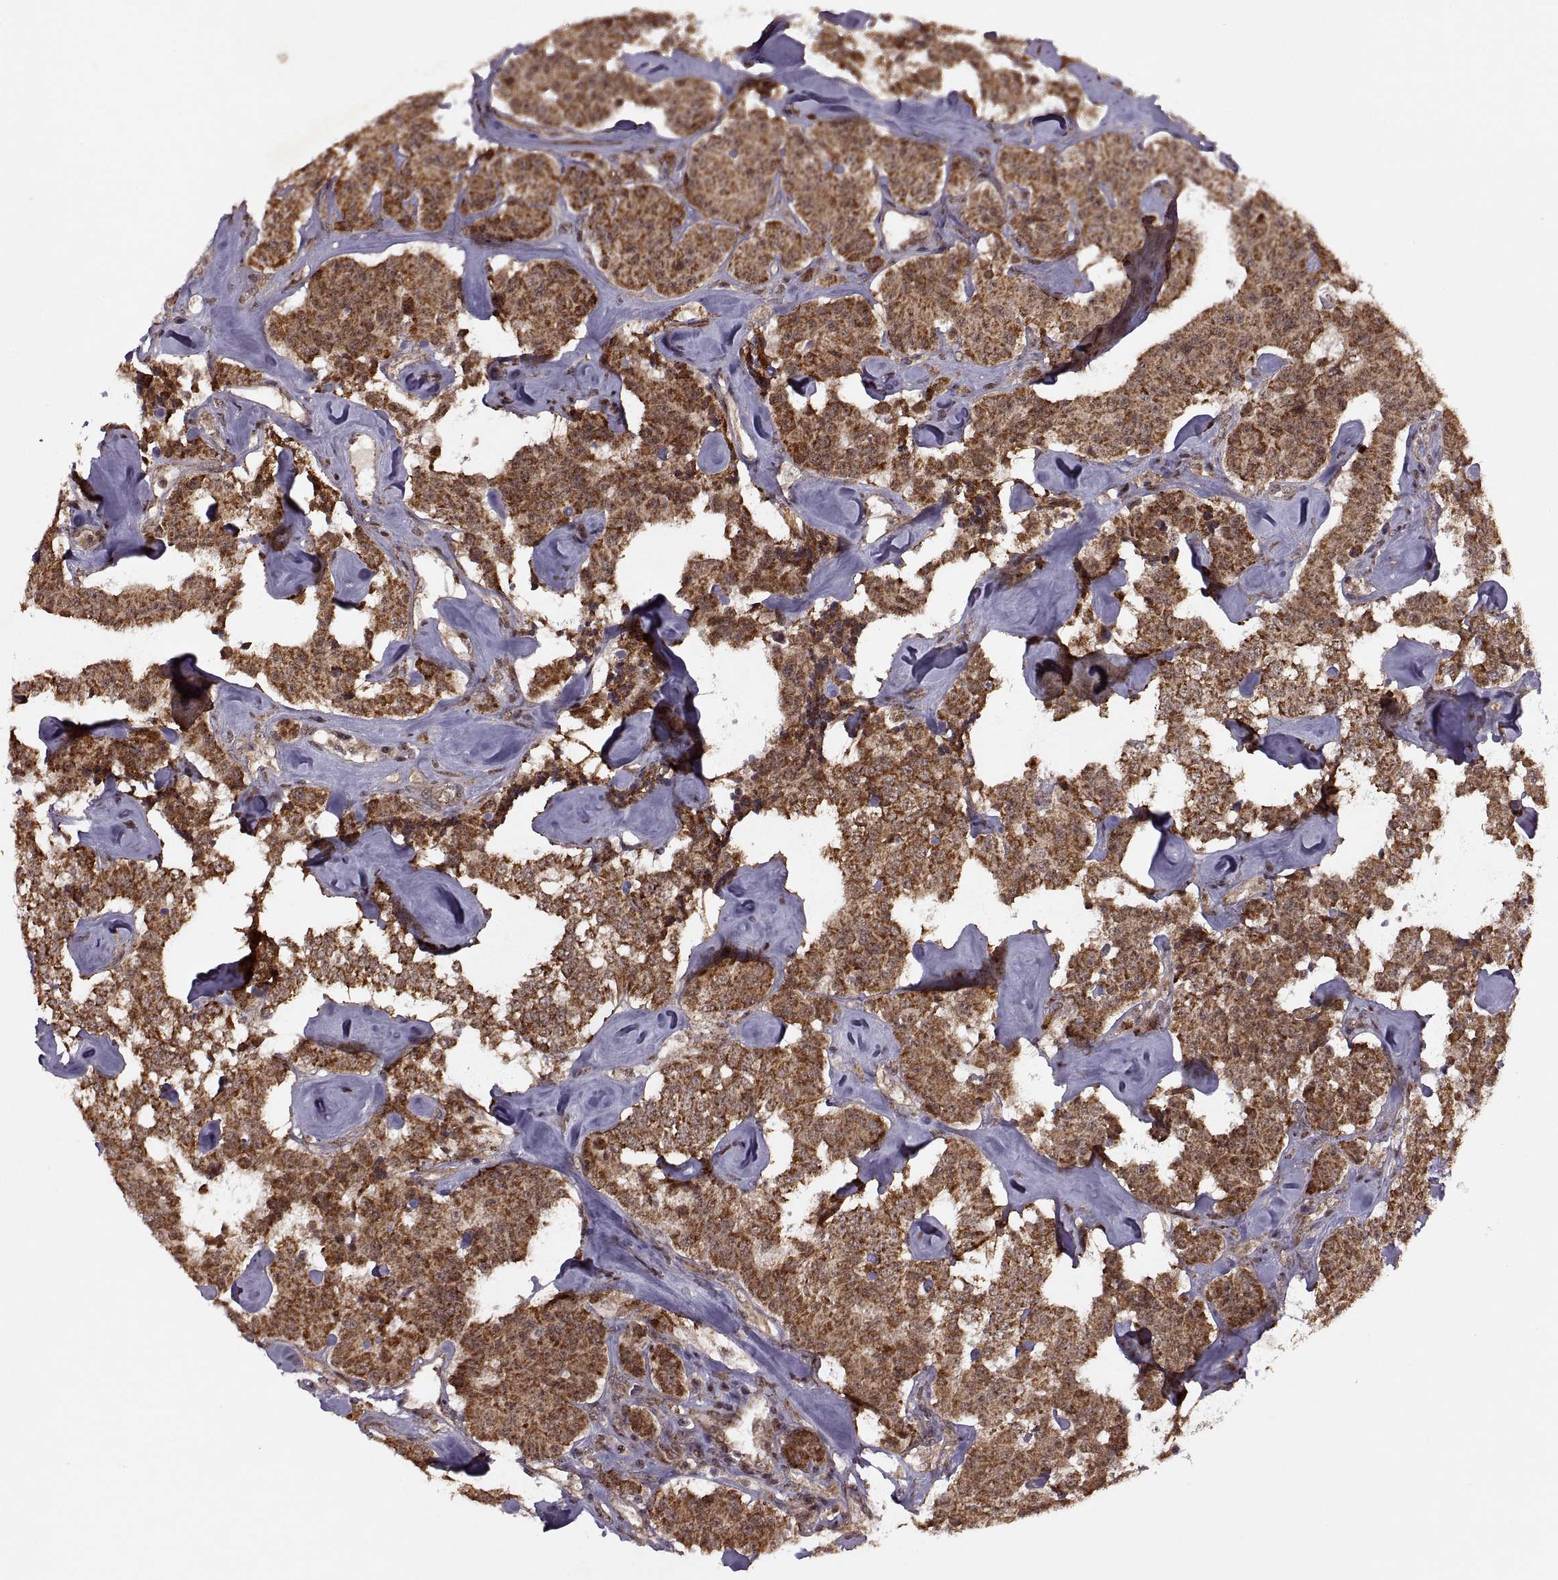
{"staining": {"intensity": "moderate", "quantity": ">75%", "location": "cytoplasmic/membranous,nuclear"}, "tissue": "carcinoid", "cell_type": "Tumor cells", "image_type": "cancer", "snomed": [{"axis": "morphology", "description": "Carcinoid, malignant, NOS"}, {"axis": "topography", "description": "Pancreas"}], "caption": "Protein staining demonstrates moderate cytoplasmic/membranous and nuclear expression in approximately >75% of tumor cells in malignant carcinoid.", "gene": "PTOV1", "patient": {"sex": "male", "age": 41}}